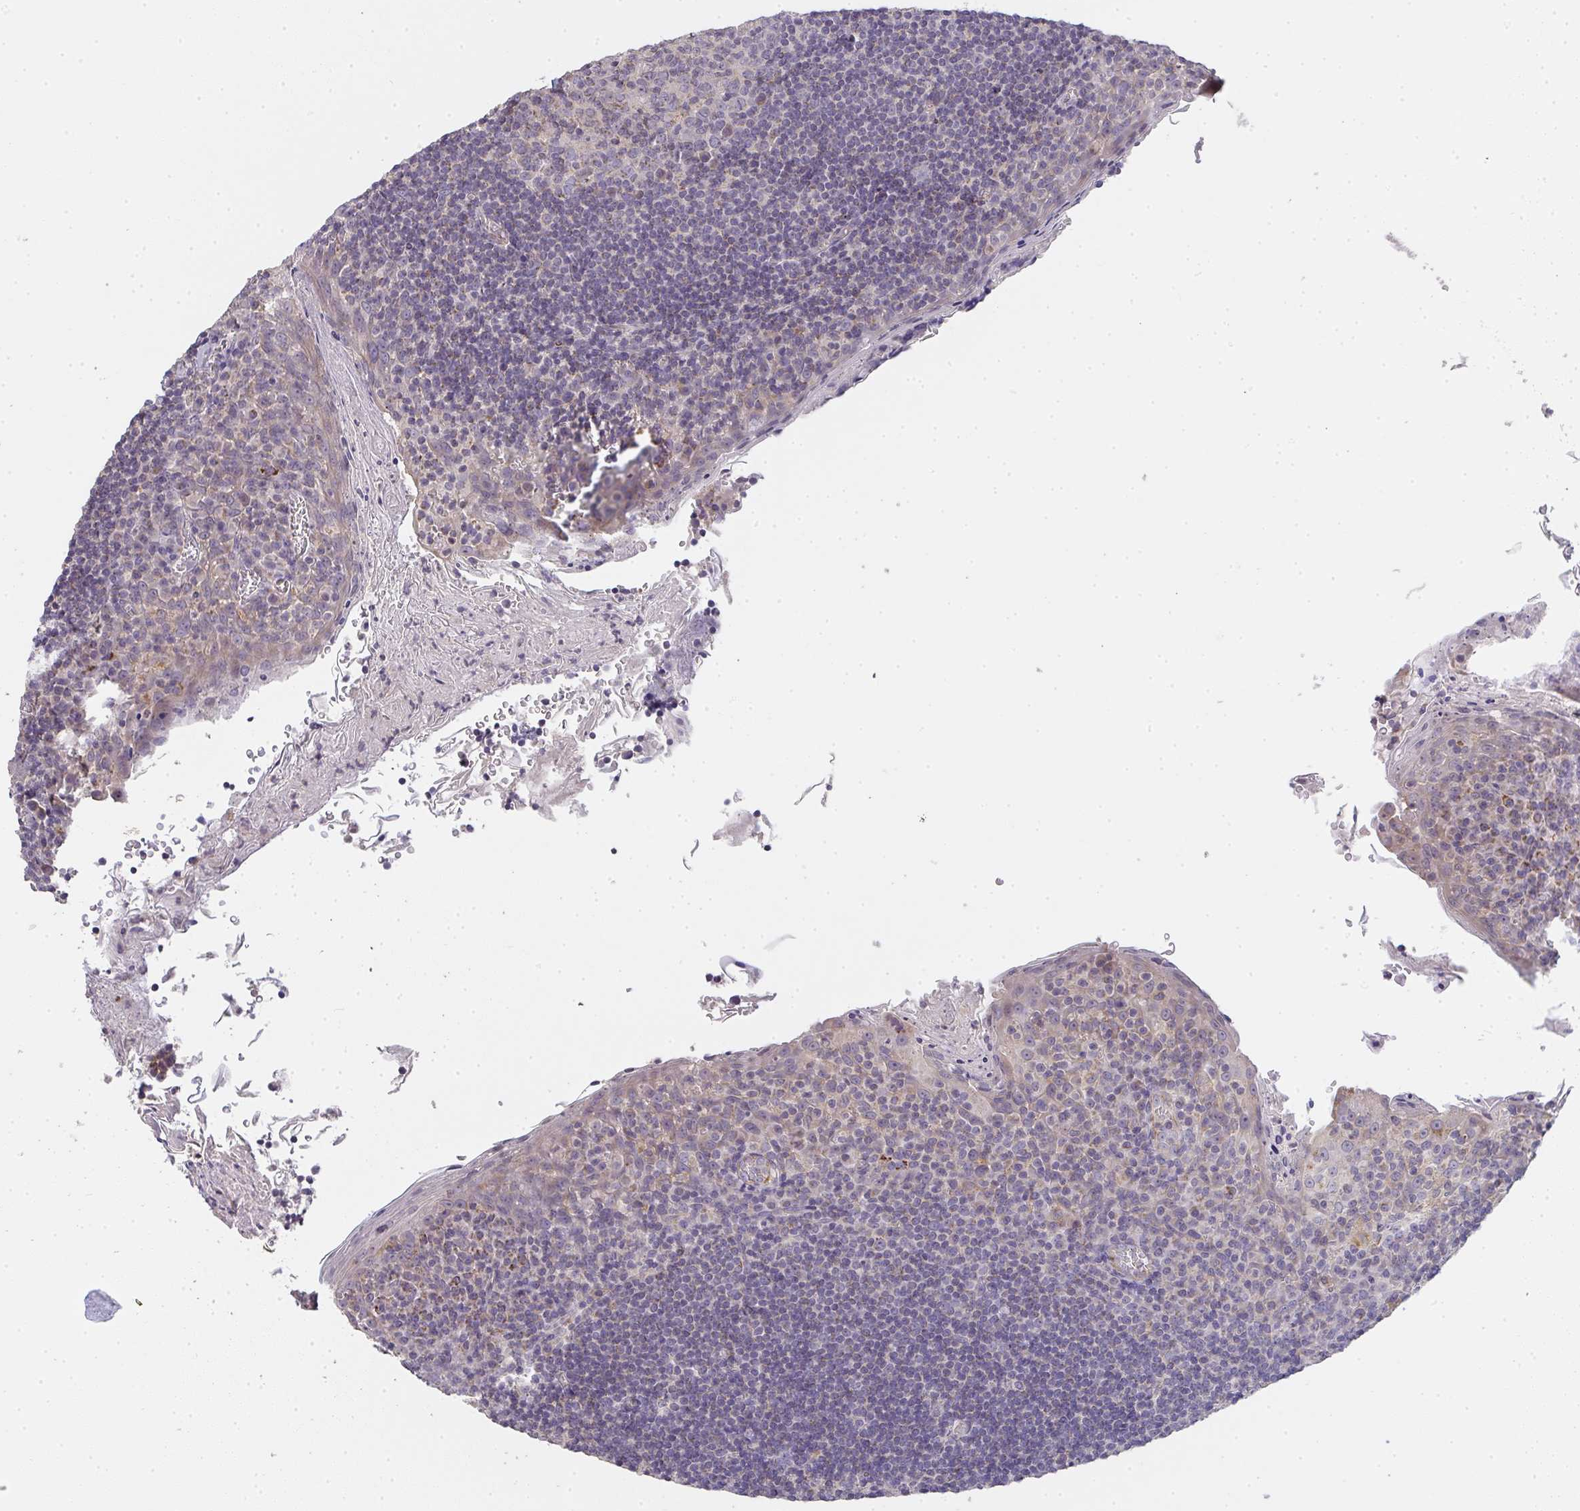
{"staining": {"intensity": "moderate", "quantity": "<25%", "location": "cytoplasmic/membranous"}, "tissue": "tonsil", "cell_type": "Germinal center cells", "image_type": "normal", "snomed": [{"axis": "morphology", "description": "Normal tissue, NOS"}, {"axis": "topography", "description": "Tonsil"}], "caption": "This micrograph reveals immunohistochemistry (IHC) staining of benign human tonsil, with low moderate cytoplasmic/membranous positivity in about <25% of germinal center cells.", "gene": "TMEM219", "patient": {"sex": "male", "age": 27}}